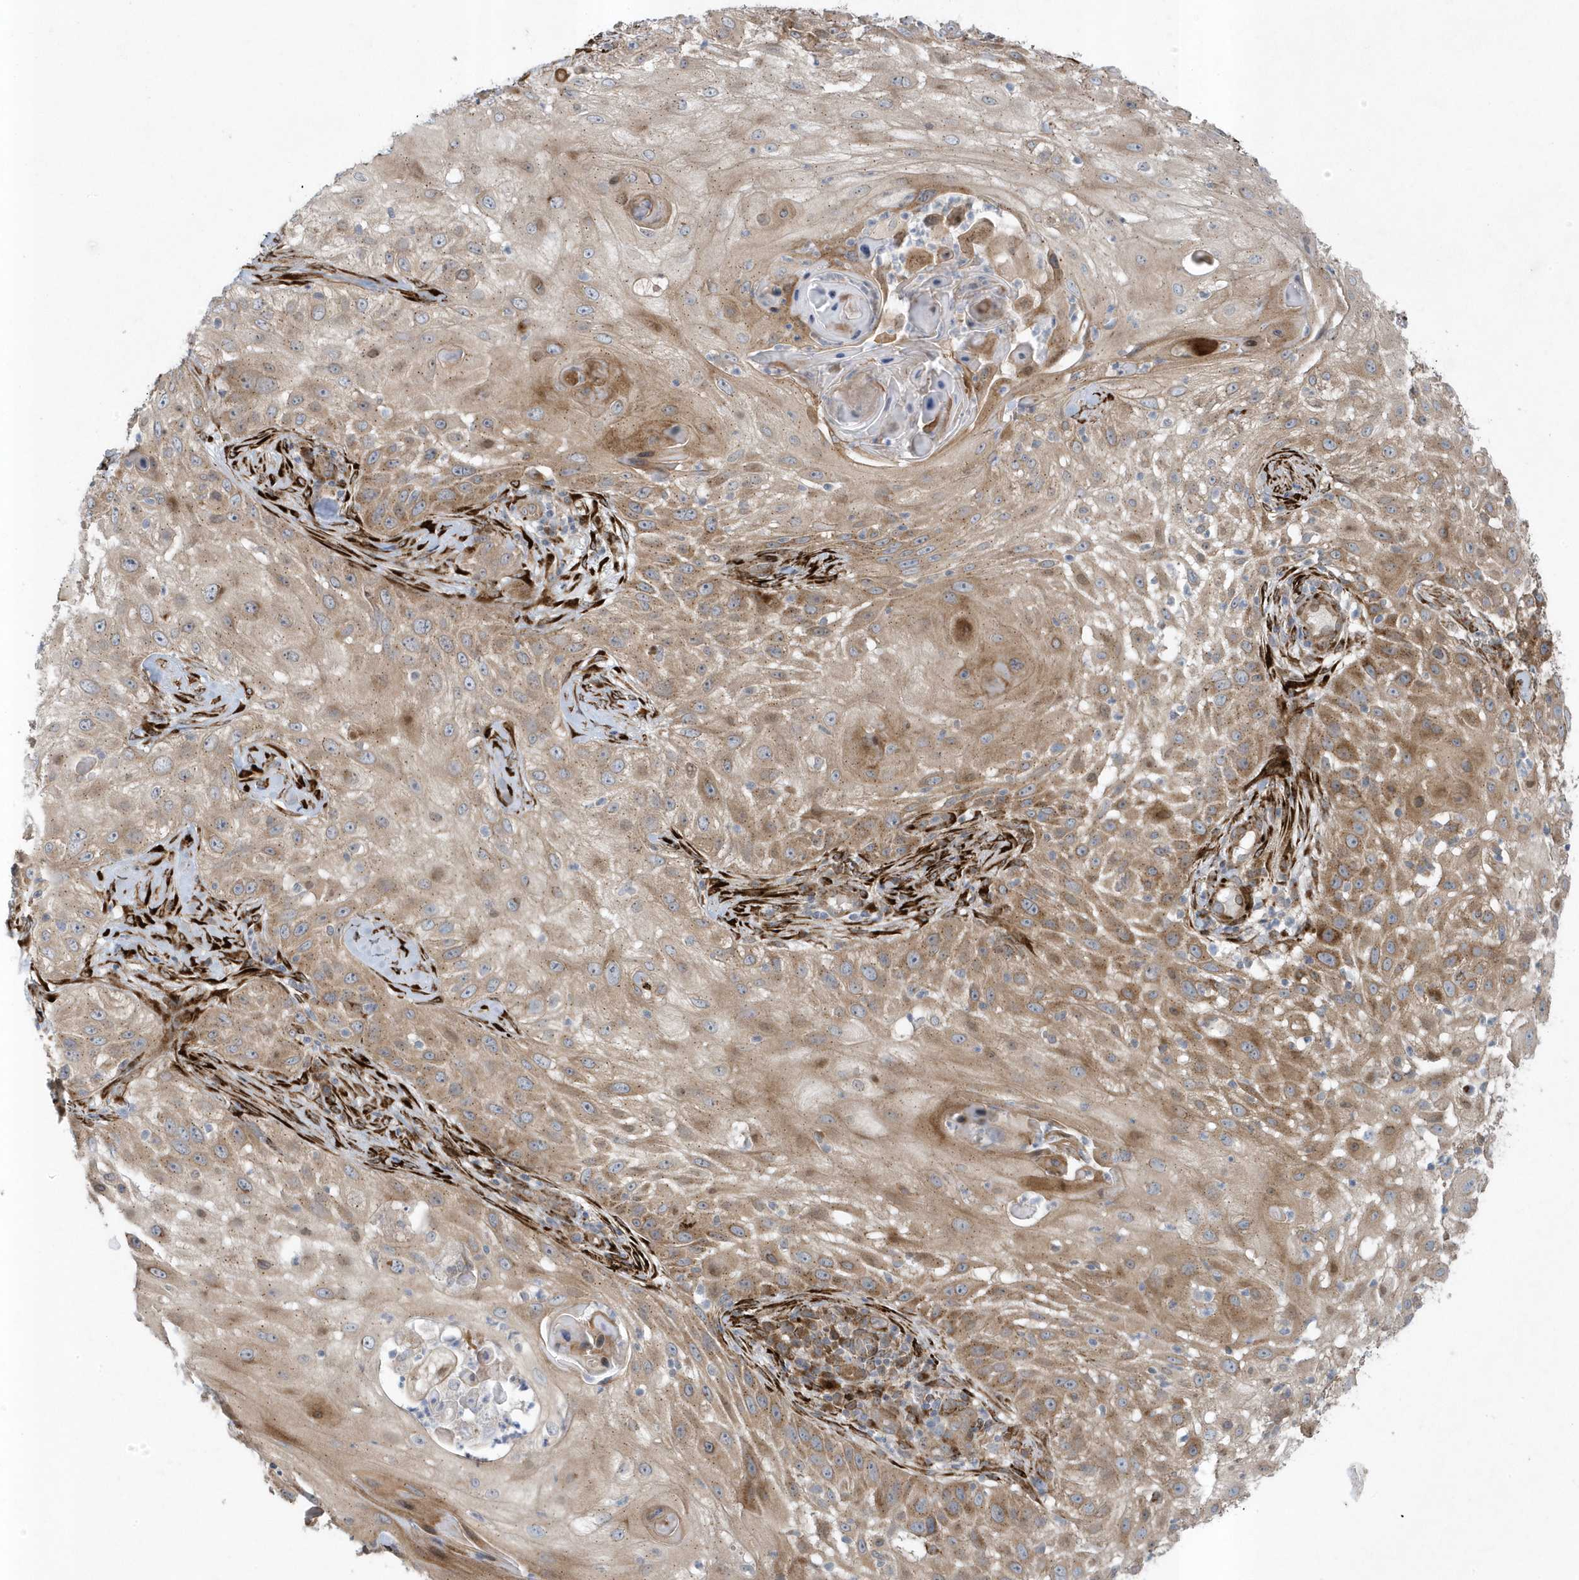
{"staining": {"intensity": "moderate", "quantity": ">75%", "location": "cytoplasmic/membranous"}, "tissue": "skin cancer", "cell_type": "Tumor cells", "image_type": "cancer", "snomed": [{"axis": "morphology", "description": "Squamous cell carcinoma, NOS"}, {"axis": "topography", "description": "Skin"}], "caption": "Skin cancer was stained to show a protein in brown. There is medium levels of moderate cytoplasmic/membranous expression in about >75% of tumor cells.", "gene": "FAM98A", "patient": {"sex": "female", "age": 44}}